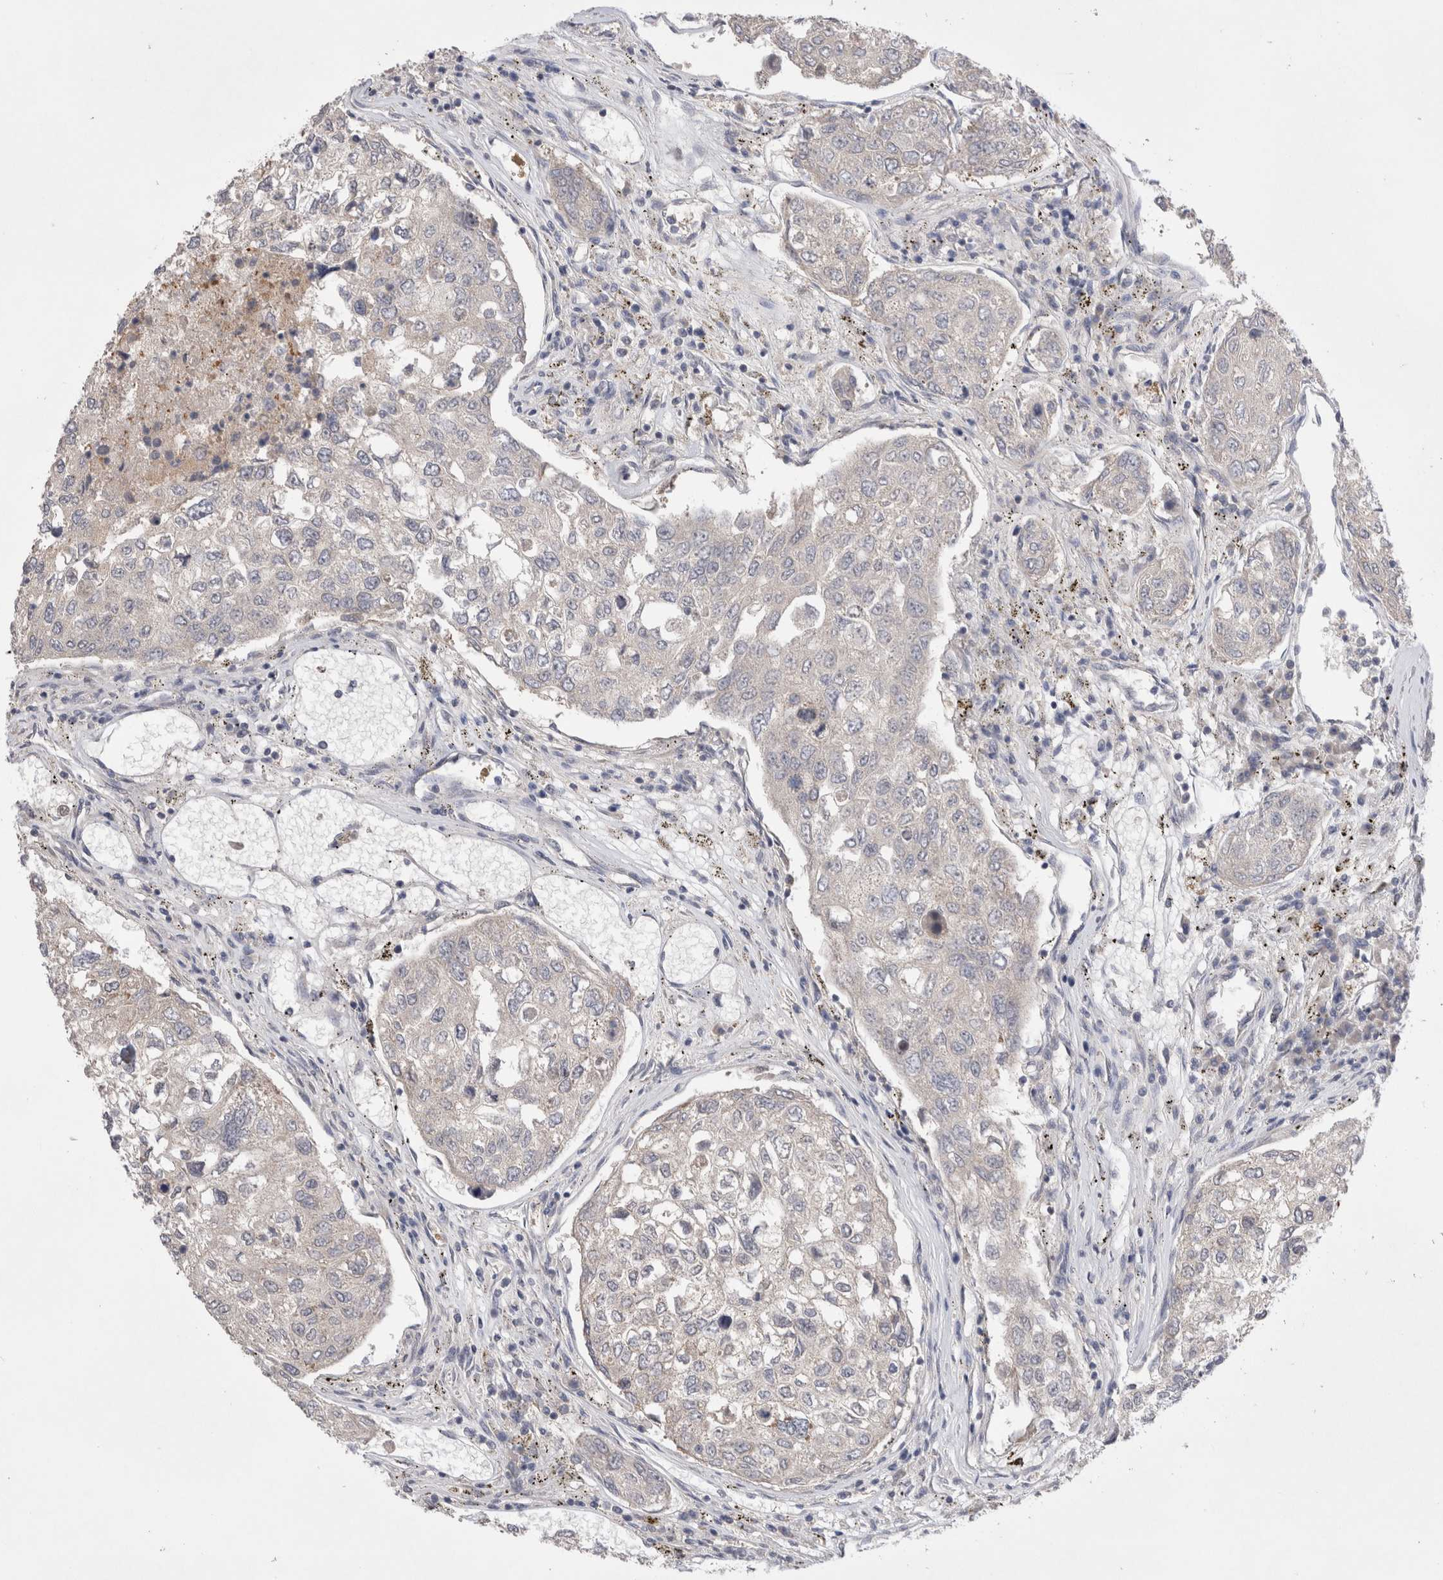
{"staining": {"intensity": "negative", "quantity": "none", "location": "none"}, "tissue": "urothelial cancer", "cell_type": "Tumor cells", "image_type": "cancer", "snomed": [{"axis": "morphology", "description": "Urothelial carcinoma, High grade"}, {"axis": "topography", "description": "Lymph node"}, {"axis": "topography", "description": "Urinary bladder"}], "caption": "High-grade urothelial carcinoma stained for a protein using immunohistochemistry exhibits no staining tumor cells.", "gene": "IFT74", "patient": {"sex": "male", "age": 51}}